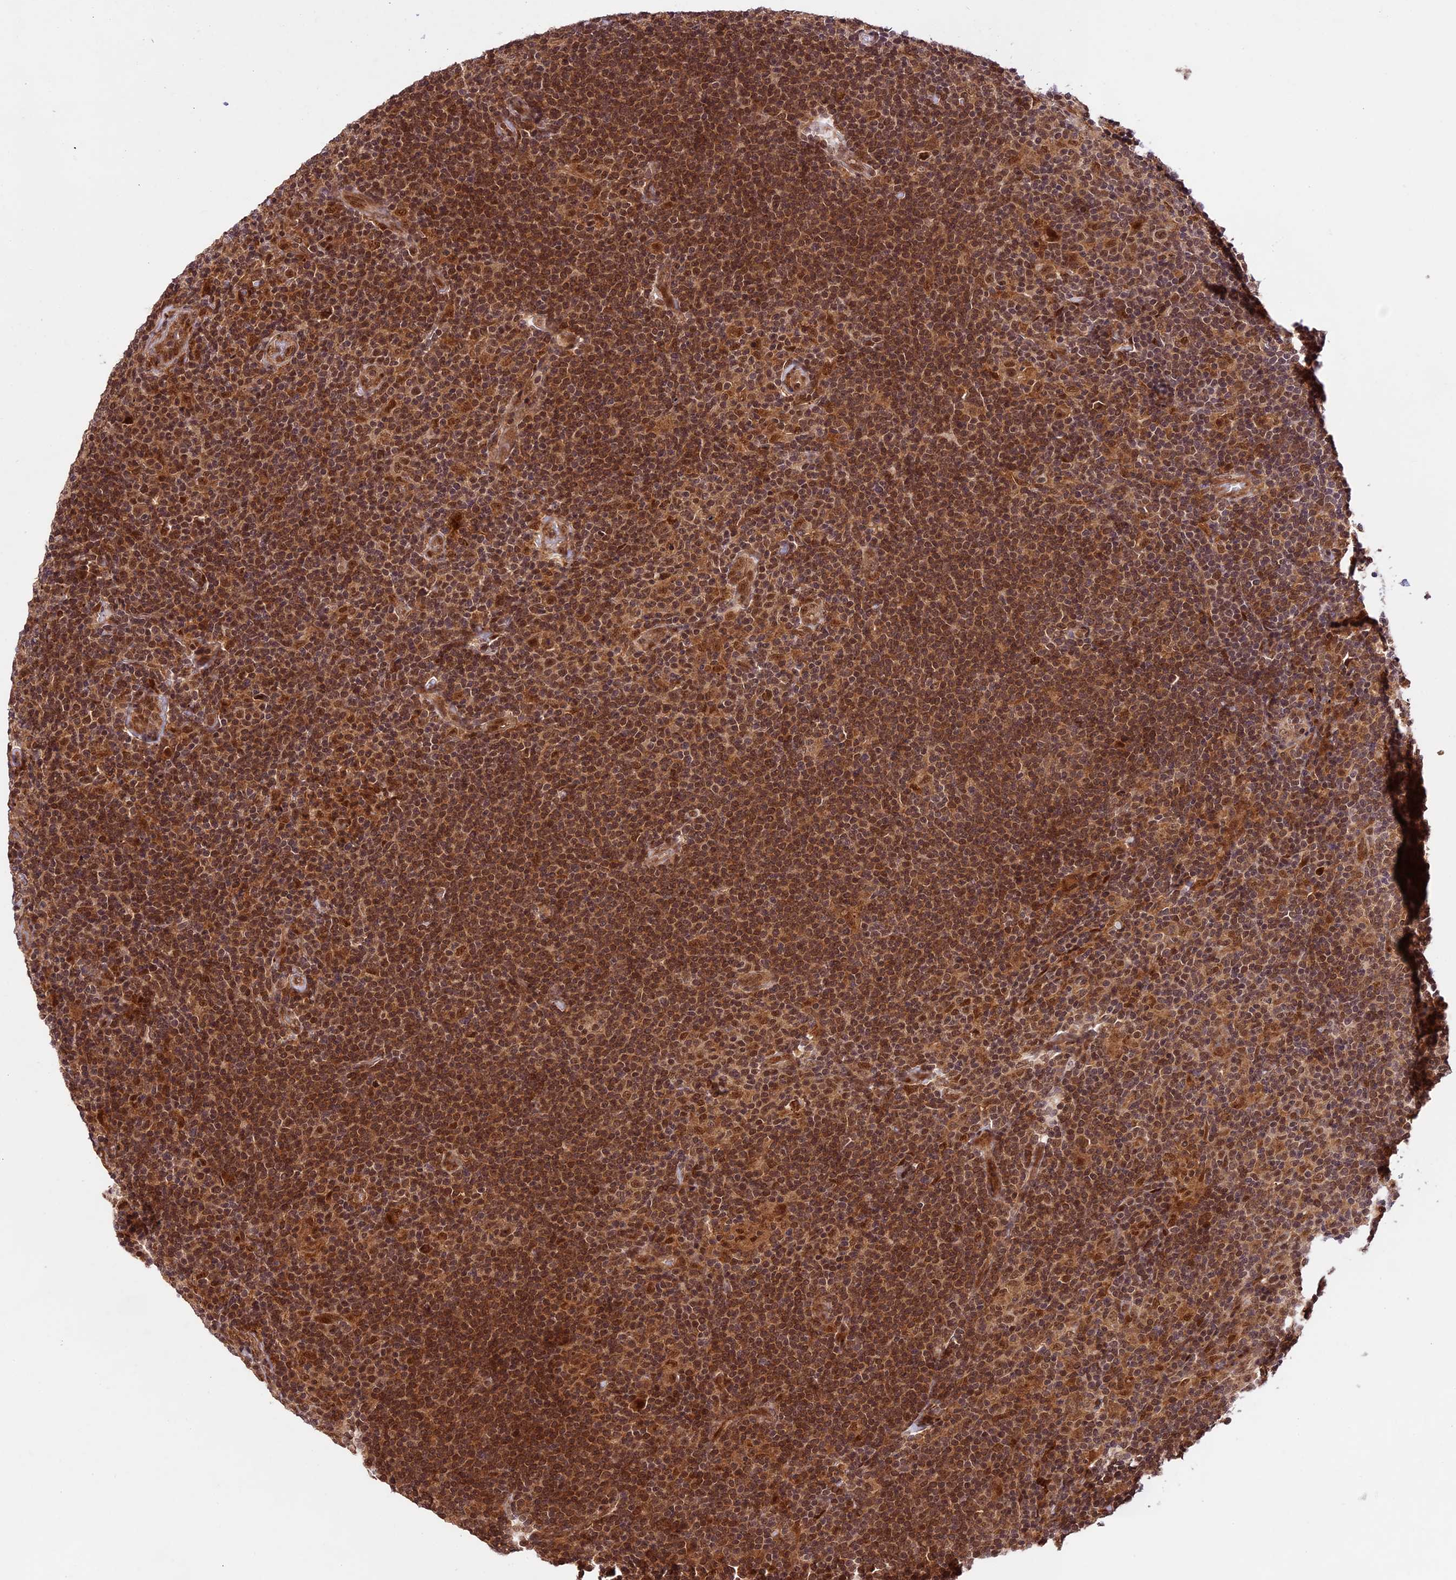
{"staining": {"intensity": "moderate", "quantity": ">75%", "location": "cytoplasmic/membranous,nuclear"}, "tissue": "lymphoma", "cell_type": "Tumor cells", "image_type": "cancer", "snomed": [{"axis": "morphology", "description": "Hodgkin's disease, NOS"}, {"axis": "topography", "description": "Lymph node"}], "caption": "The histopathology image demonstrates immunohistochemical staining of lymphoma. There is moderate cytoplasmic/membranous and nuclear expression is seen in about >75% of tumor cells.", "gene": "DHX38", "patient": {"sex": "female", "age": 57}}